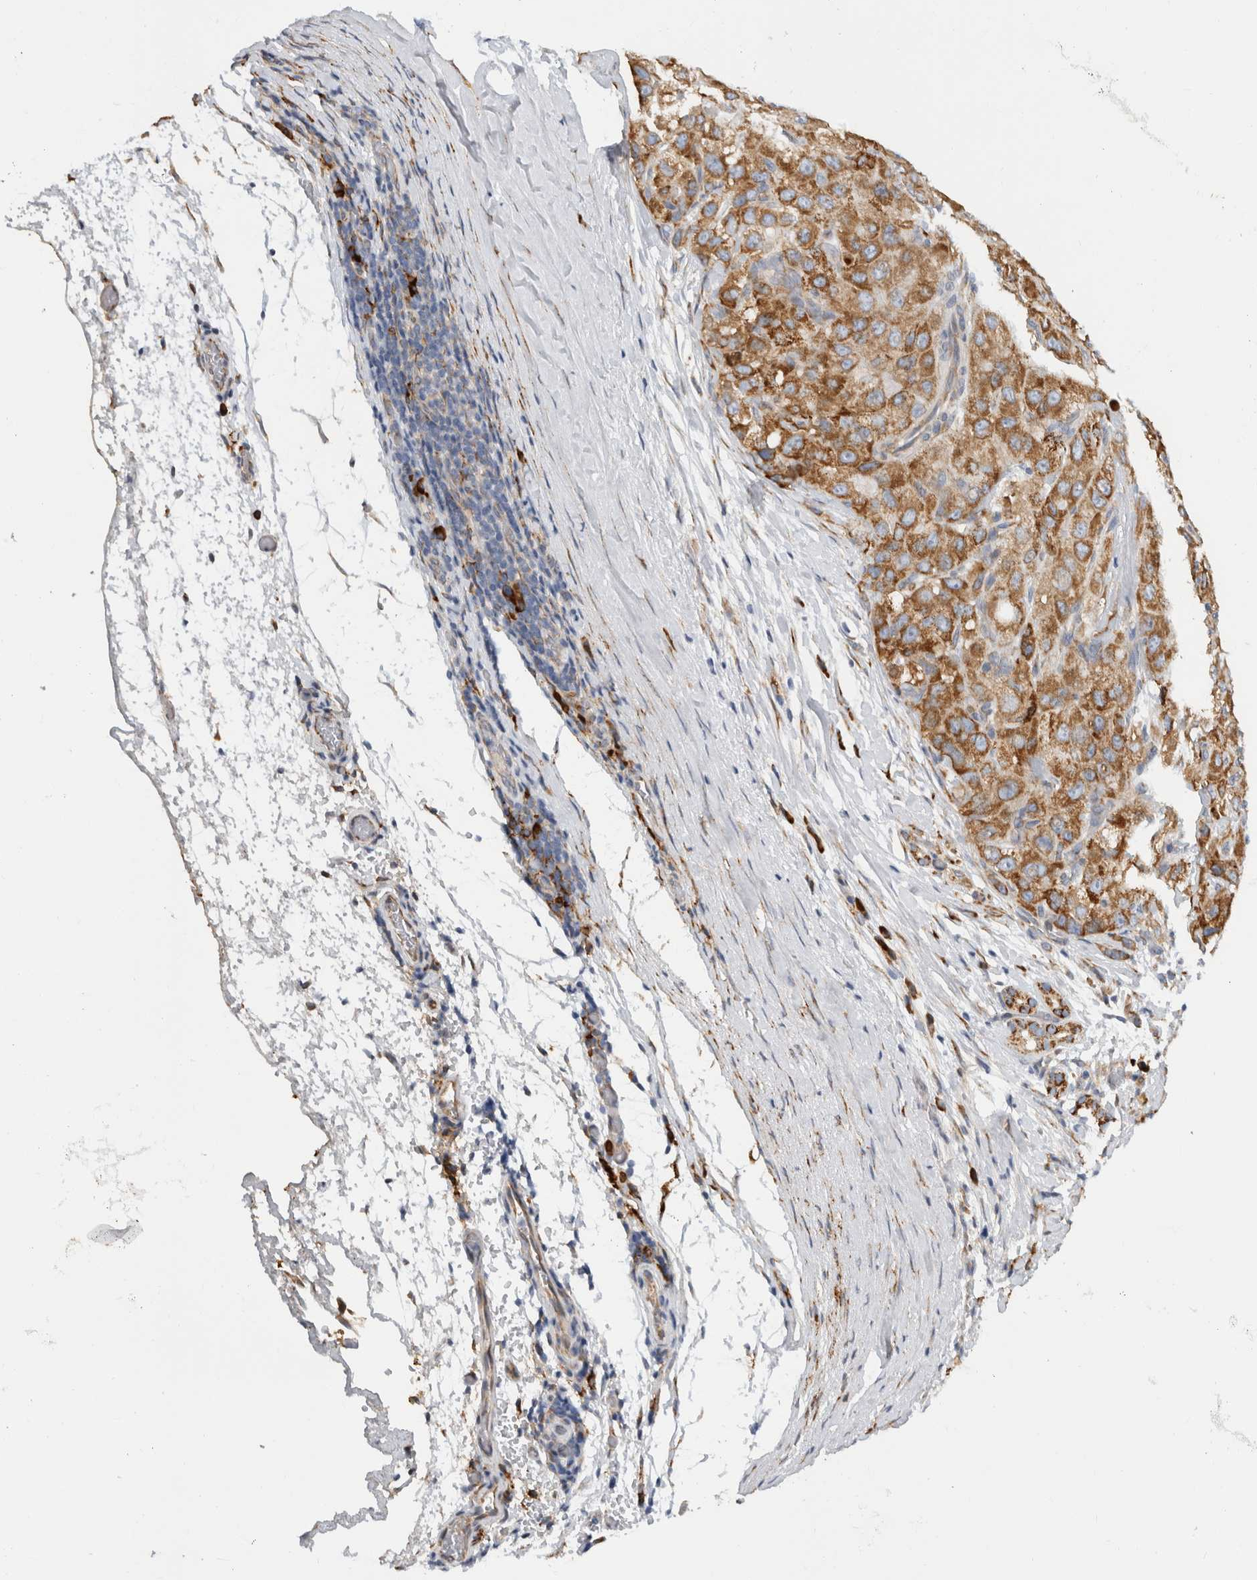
{"staining": {"intensity": "moderate", "quantity": ">75%", "location": "cytoplasmic/membranous"}, "tissue": "liver cancer", "cell_type": "Tumor cells", "image_type": "cancer", "snomed": [{"axis": "morphology", "description": "Carcinoma, Hepatocellular, NOS"}, {"axis": "topography", "description": "Liver"}], "caption": "Immunohistochemical staining of human liver cancer exhibits medium levels of moderate cytoplasmic/membranous protein positivity in approximately >75% of tumor cells.", "gene": "RPN2", "patient": {"sex": "male", "age": 80}}